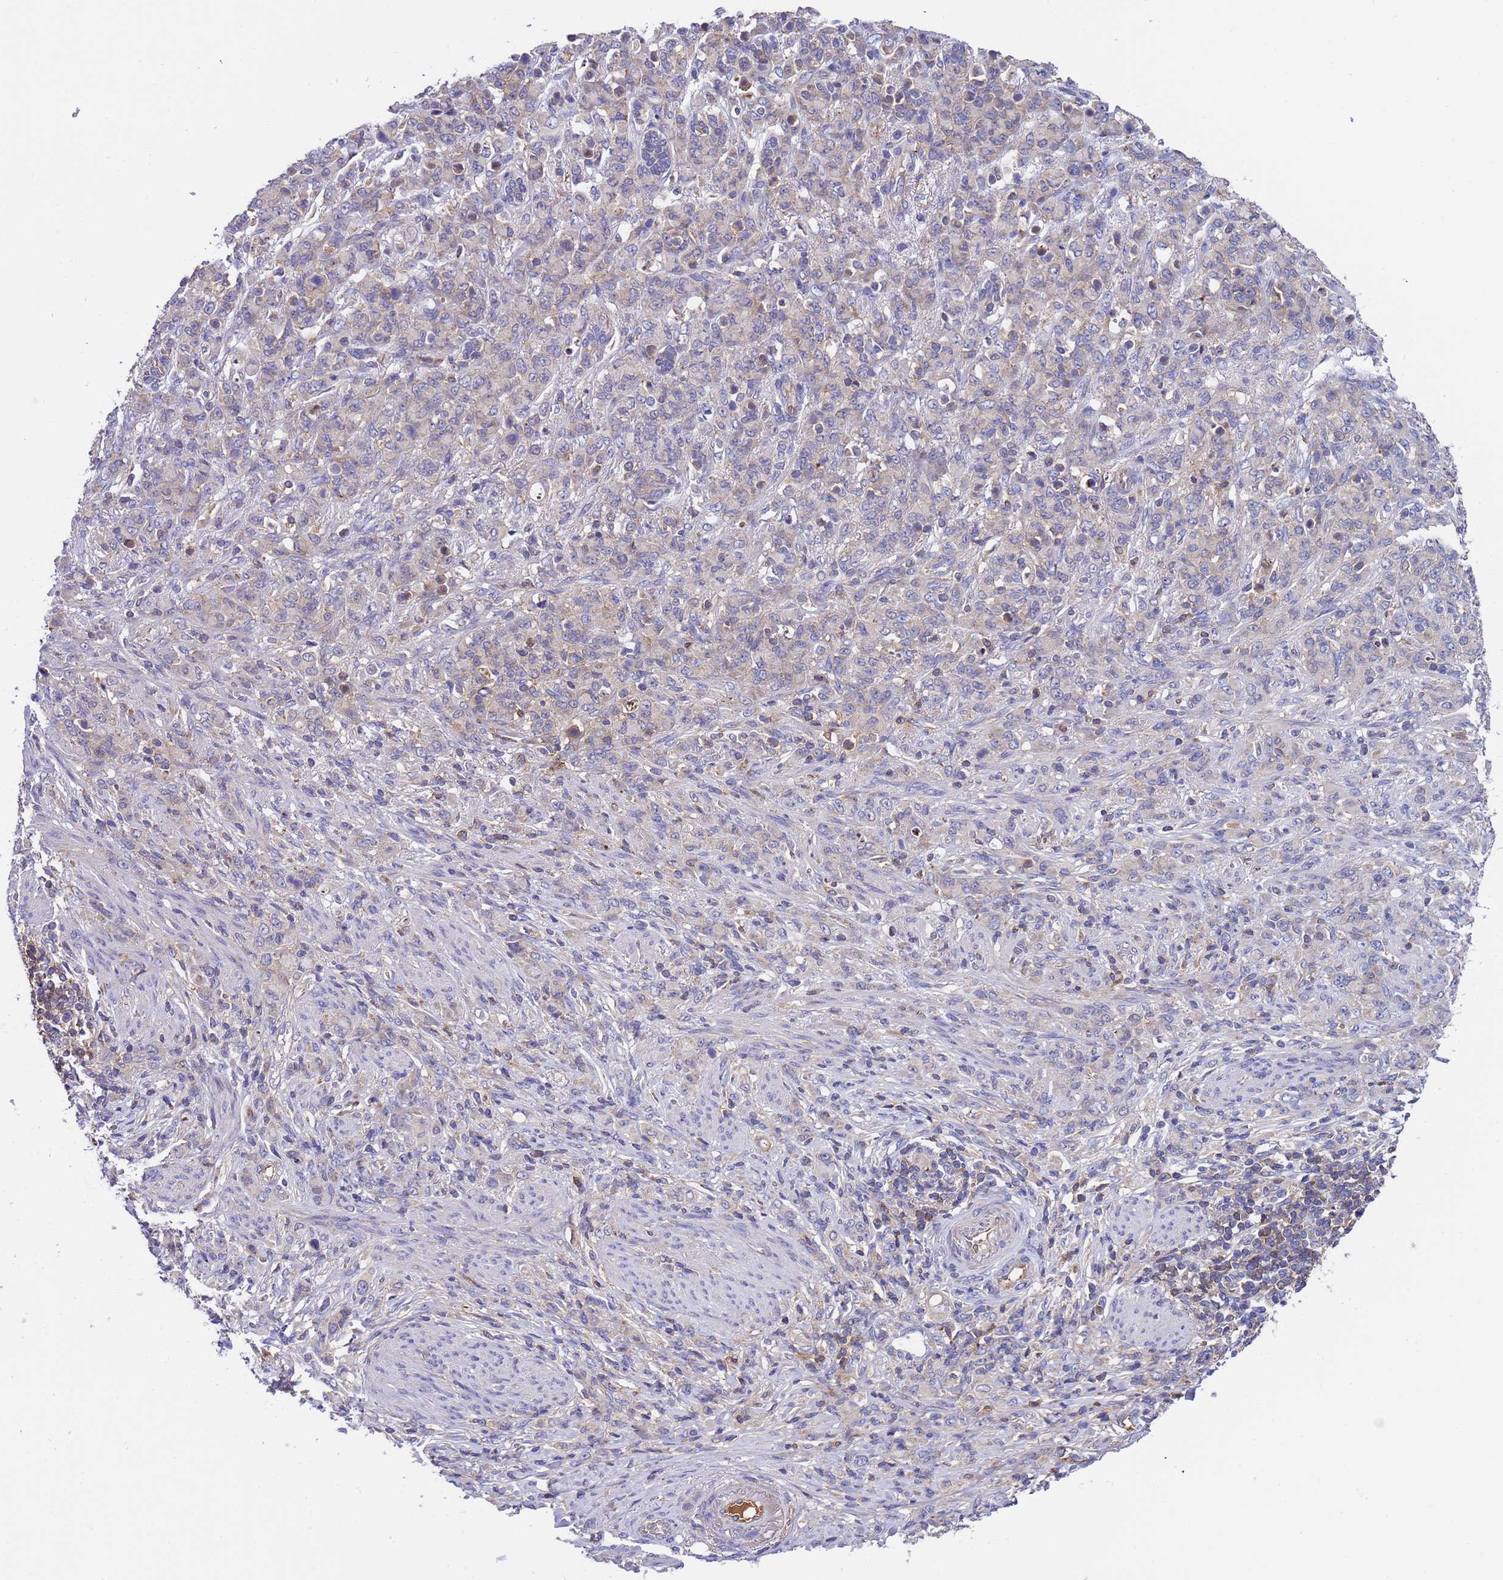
{"staining": {"intensity": "negative", "quantity": "none", "location": "none"}, "tissue": "stomach cancer", "cell_type": "Tumor cells", "image_type": "cancer", "snomed": [{"axis": "morphology", "description": "Adenocarcinoma, NOS"}, {"axis": "topography", "description": "Stomach"}], "caption": "The micrograph exhibits no significant expression in tumor cells of stomach cancer.", "gene": "PARP16", "patient": {"sex": "female", "age": 79}}